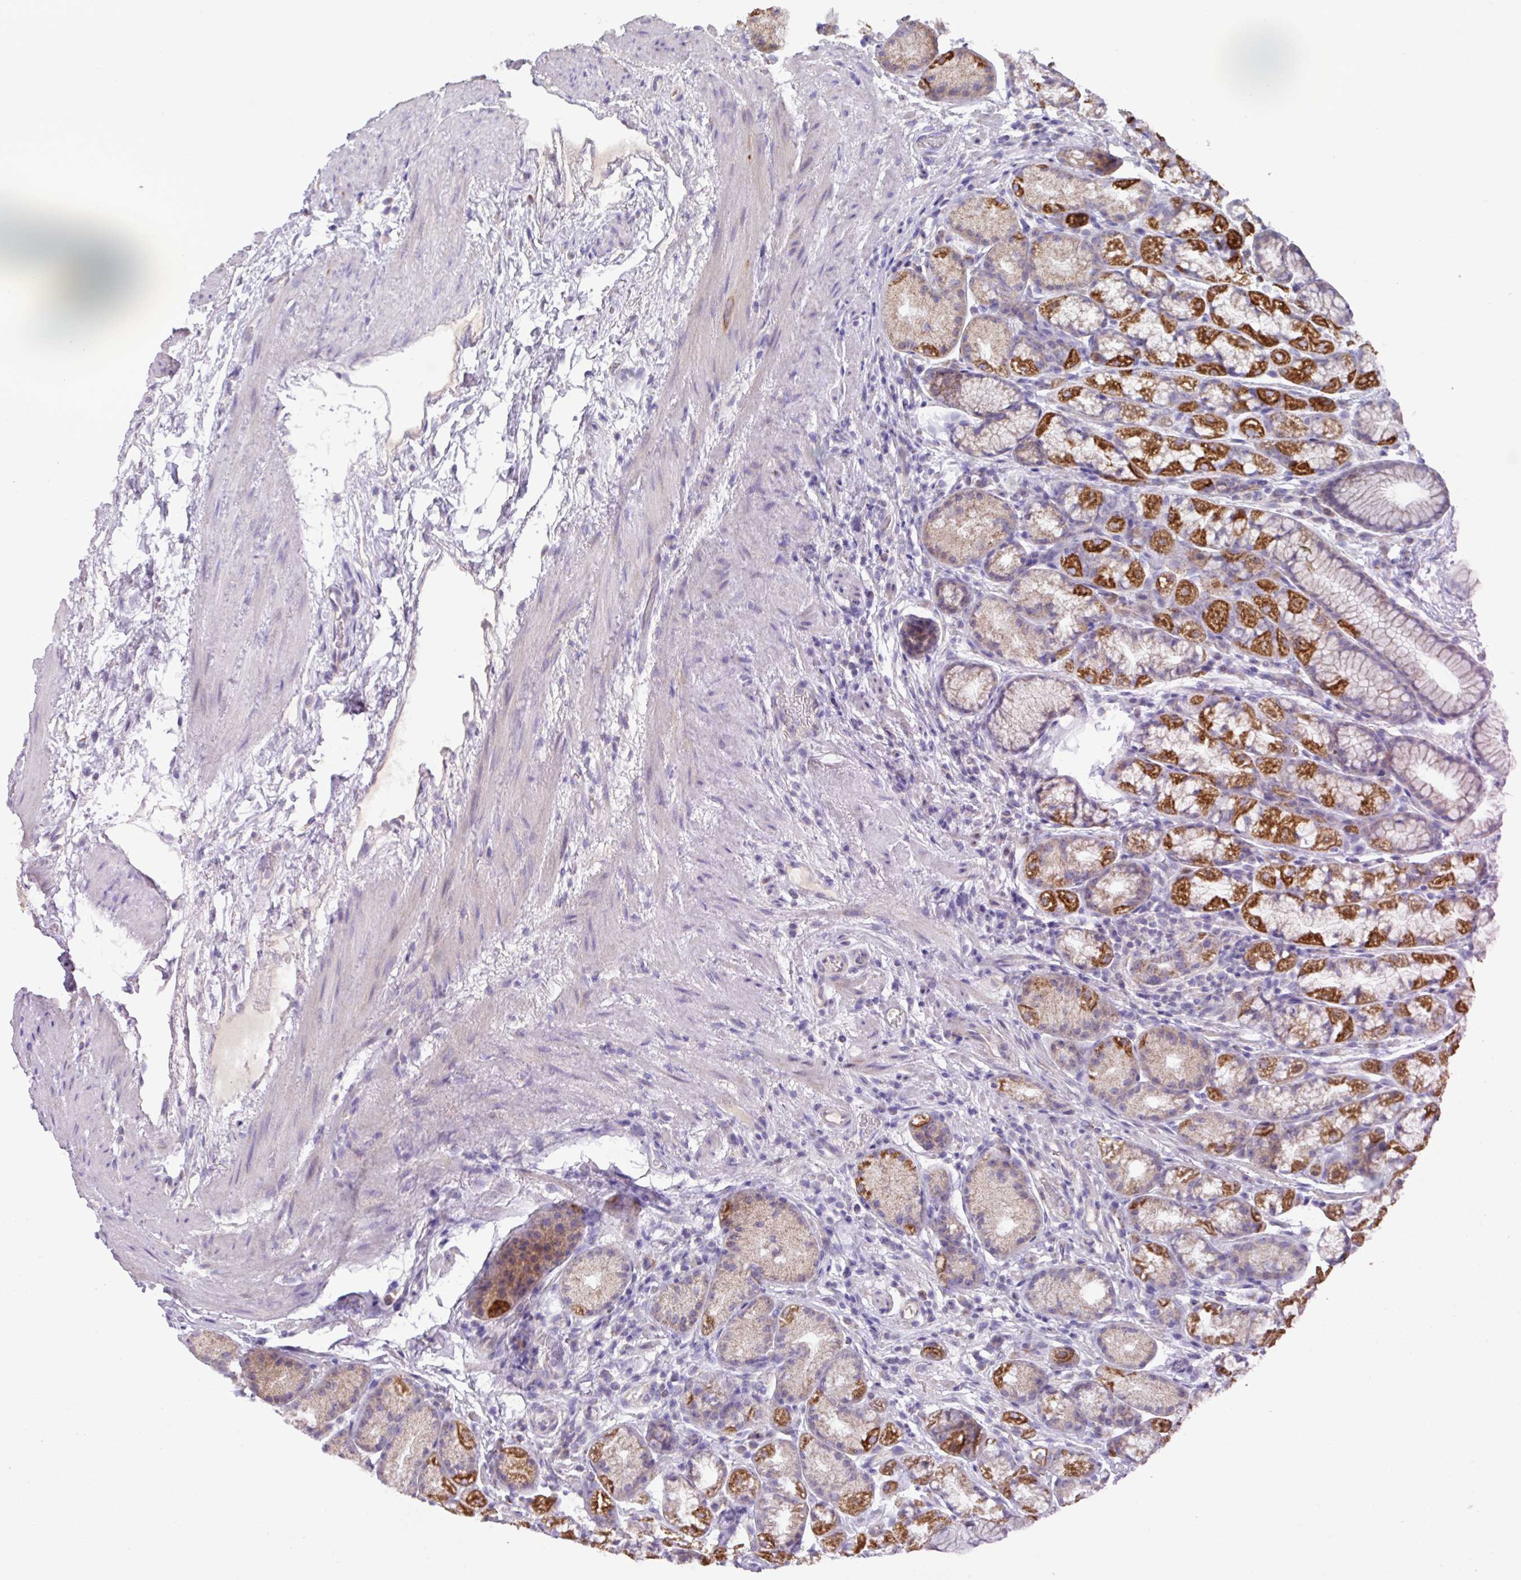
{"staining": {"intensity": "strong", "quantity": "25%-75%", "location": "cytoplasmic/membranous"}, "tissue": "stomach", "cell_type": "Glandular cells", "image_type": "normal", "snomed": [{"axis": "morphology", "description": "Normal tissue, NOS"}, {"axis": "topography", "description": "Stomach, lower"}], "caption": "DAB (3,3'-diaminobenzidine) immunohistochemical staining of unremarkable stomach exhibits strong cytoplasmic/membranous protein positivity in about 25%-75% of glandular cells.", "gene": "MT", "patient": {"sex": "male", "age": 67}}